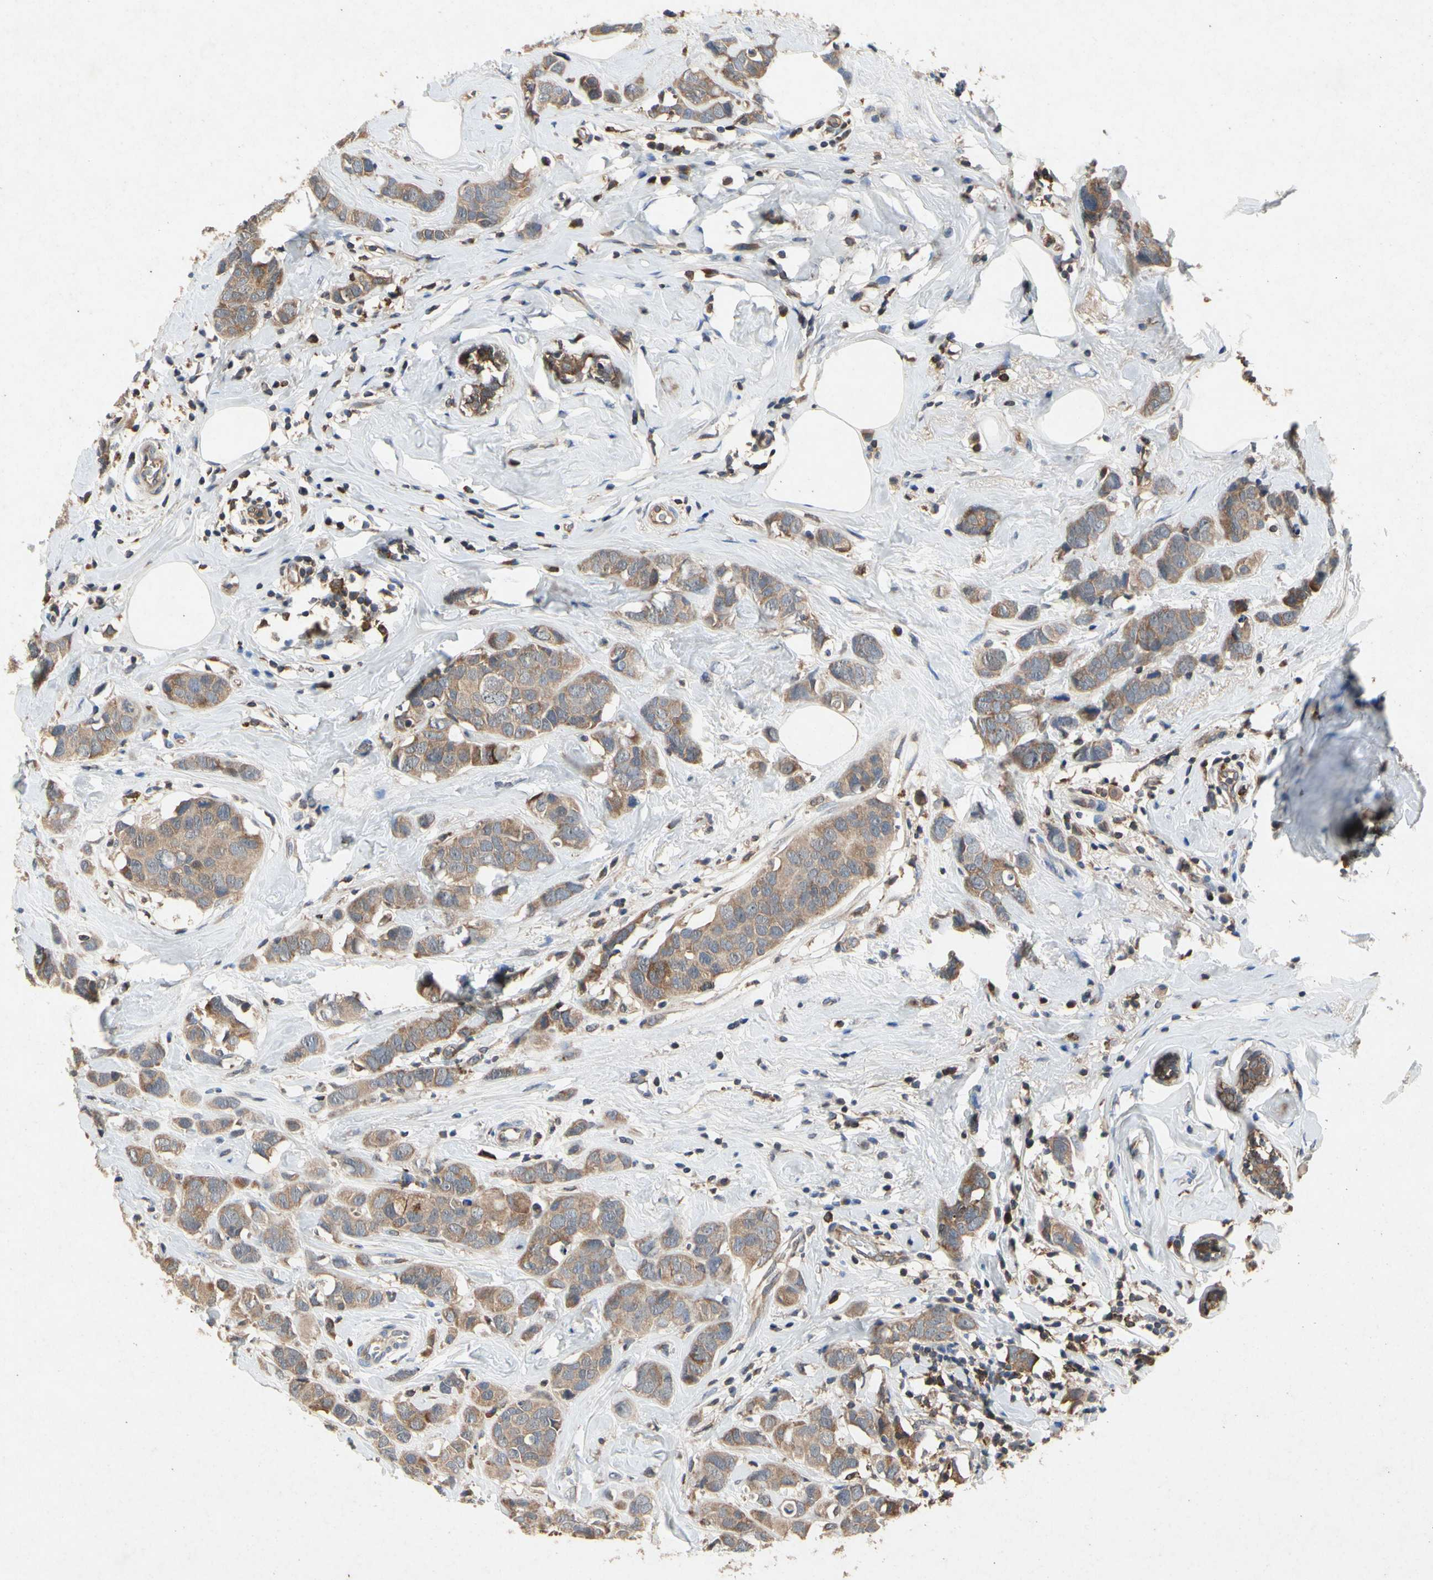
{"staining": {"intensity": "moderate", "quantity": ">75%", "location": "cytoplasmic/membranous"}, "tissue": "breast cancer", "cell_type": "Tumor cells", "image_type": "cancer", "snomed": [{"axis": "morphology", "description": "Normal tissue, NOS"}, {"axis": "morphology", "description": "Duct carcinoma"}, {"axis": "topography", "description": "Breast"}], "caption": "Immunohistochemistry micrograph of breast cancer stained for a protein (brown), which demonstrates medium levels of moderate cytoplasmic/membranous staining in approximately >75% of tumor cells.", "gene": "RPS6KA1", "patient": {"sex": "female", "age": 50}}